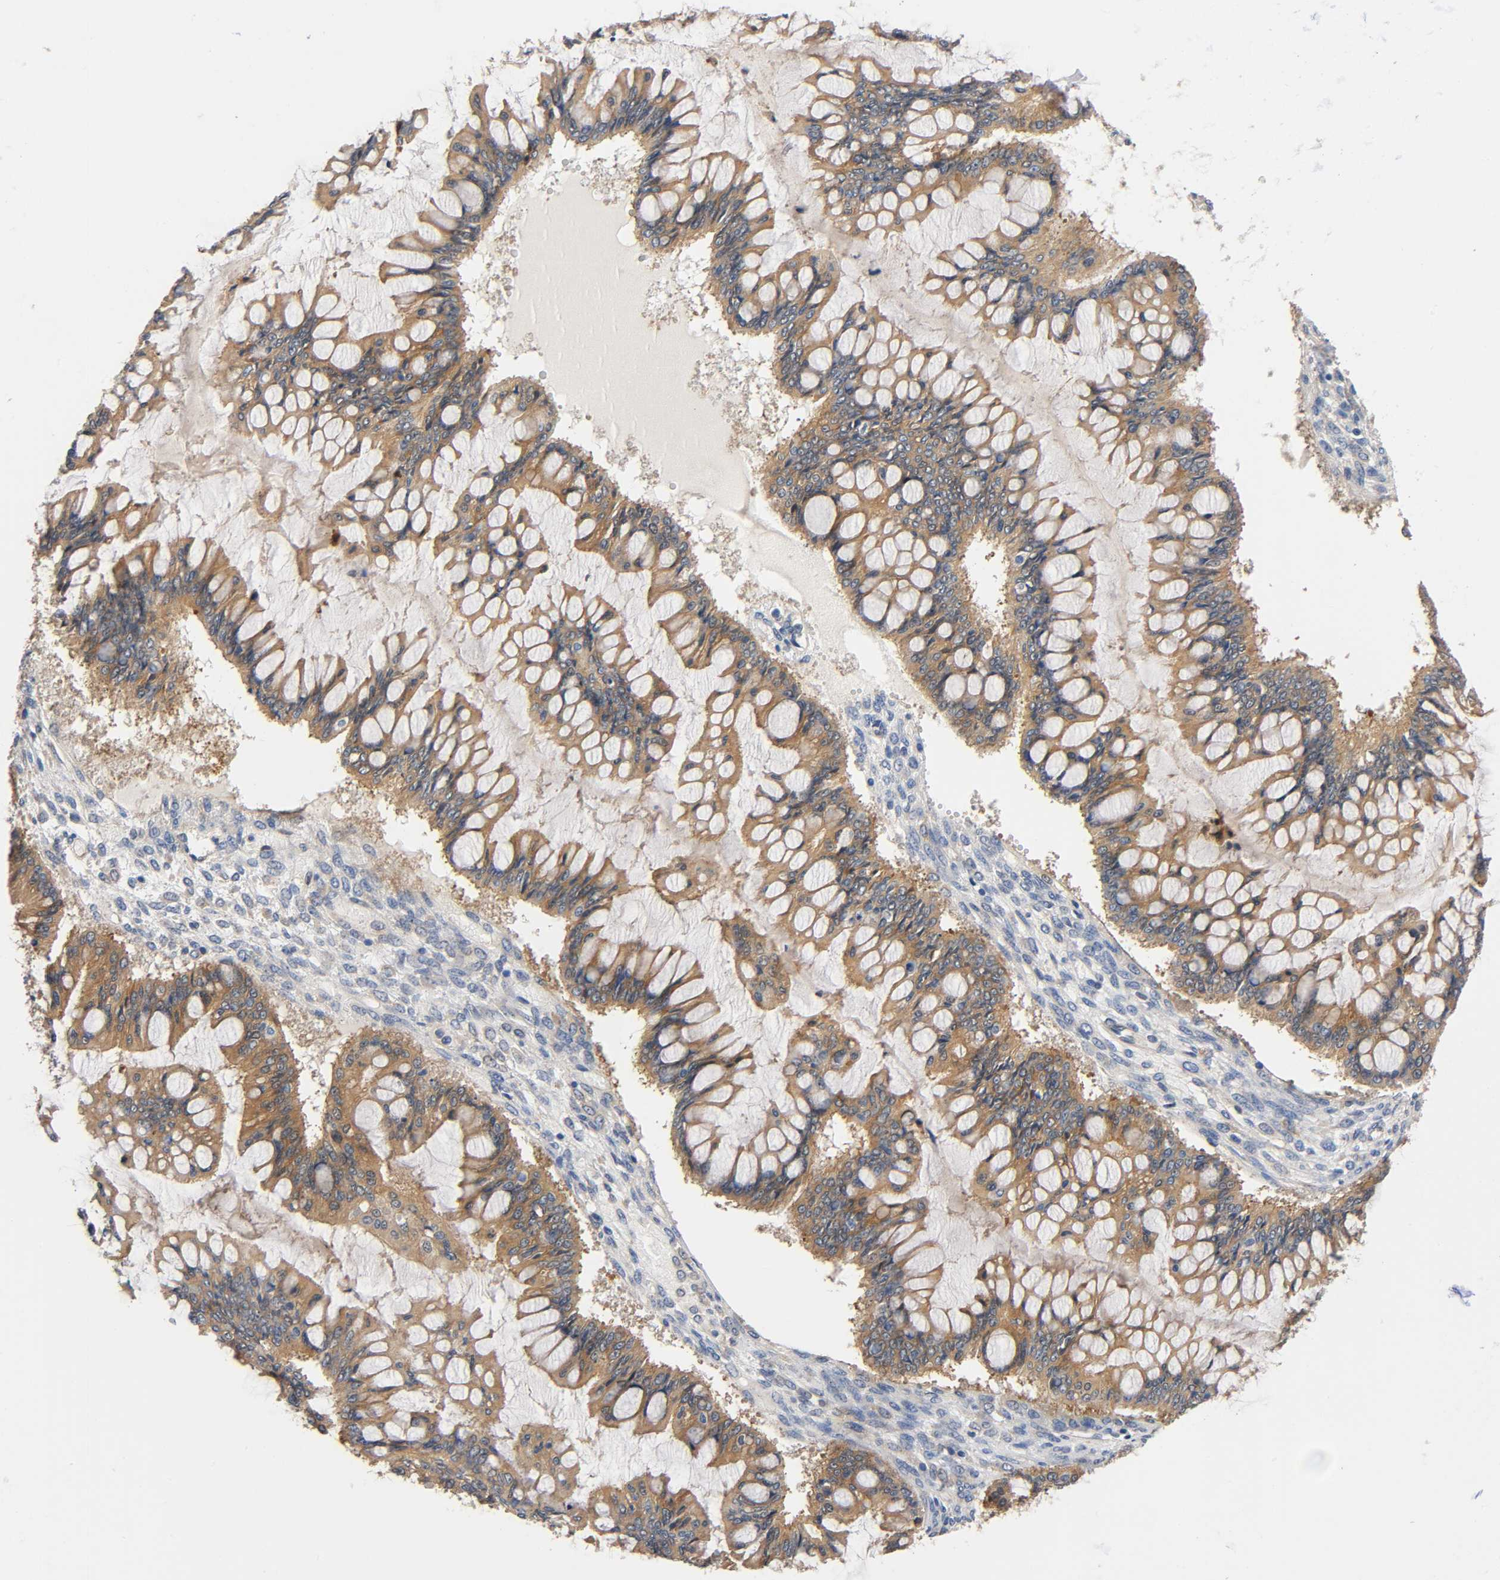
{"staining": {"intensity": "moderate", "quantity": ">75%", "location": "cytoplasmic/membranous"}, "tissue": "ovarian cancer", "cell_type": "Tumor cells", "image_type": "cancer", "snomed": [{"axis": "morphology", "description": "Cystadenocarcinoma, mucinous, NOS"}, {"axis": "topography", "description": "Ovary"}], "caption": "Human ovarian cancer (mucinous cystadenocarcinoma) stained with a protein marker shows moderate staining in tumor cells.", "gene": "PRKAB1", "patient": {"sex": "female", "age": 73}}